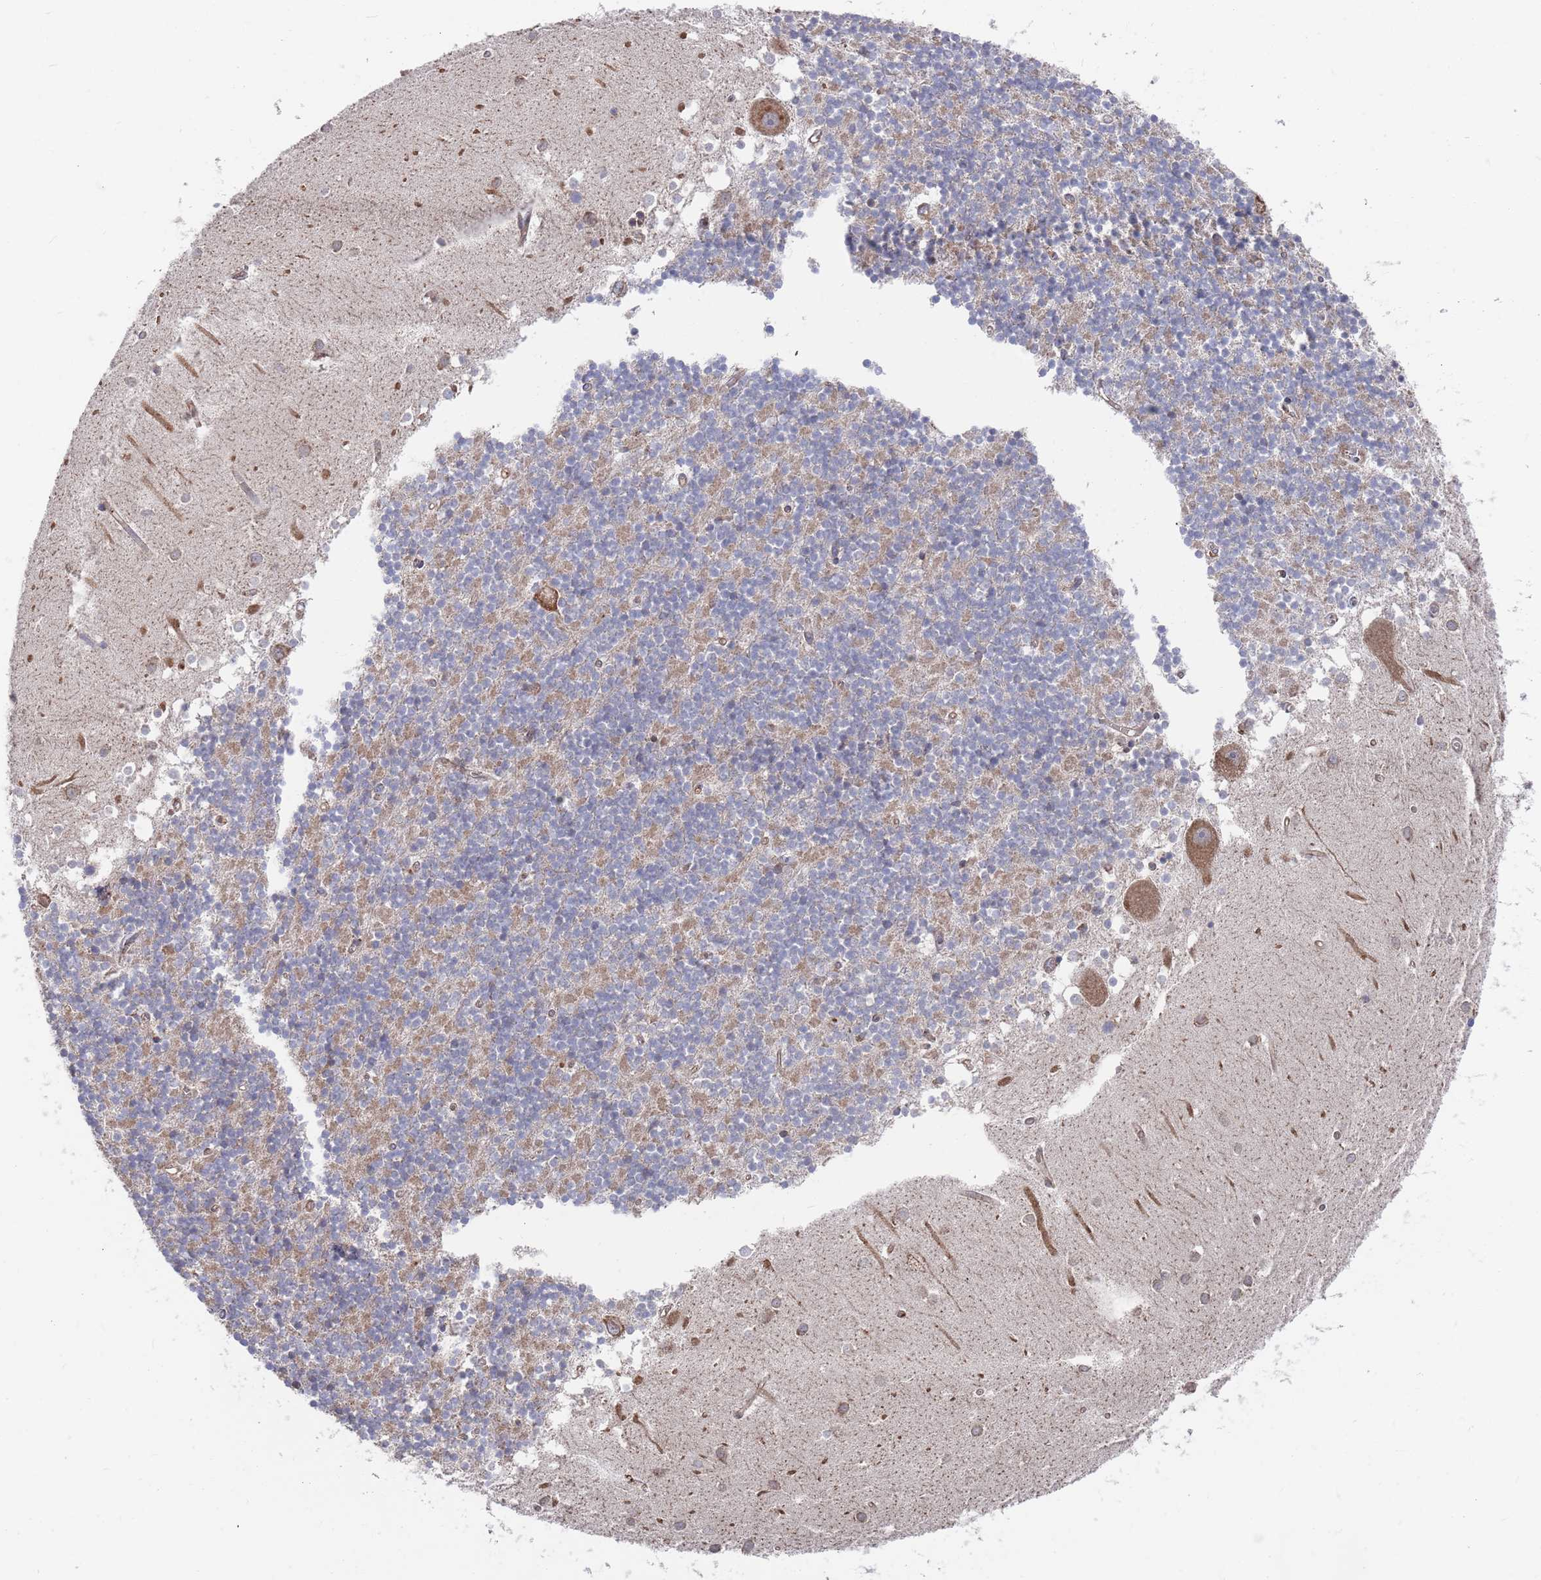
{"staining": {"intensity": "moderate", "quantity": "25%-75%", "location": "cytoplasmic/membranous"}, "tissue": "cerebellum", "cell_type": "Cells in granular layer", "image_type": "normal", "snomed": [{"axis": "morphology", "description": "Normal tissue, NOS"}, {"axis": "topography", "description": "Cerebellum"}], "caption": "The micrograph displays staining of unremarkable cerebellum, revealing moderate cytoplasmic/membranous protein expression (brown color) within cells in granular layer.", "gene": "GID8", "patient": {"sex": "male", "age": 54}}